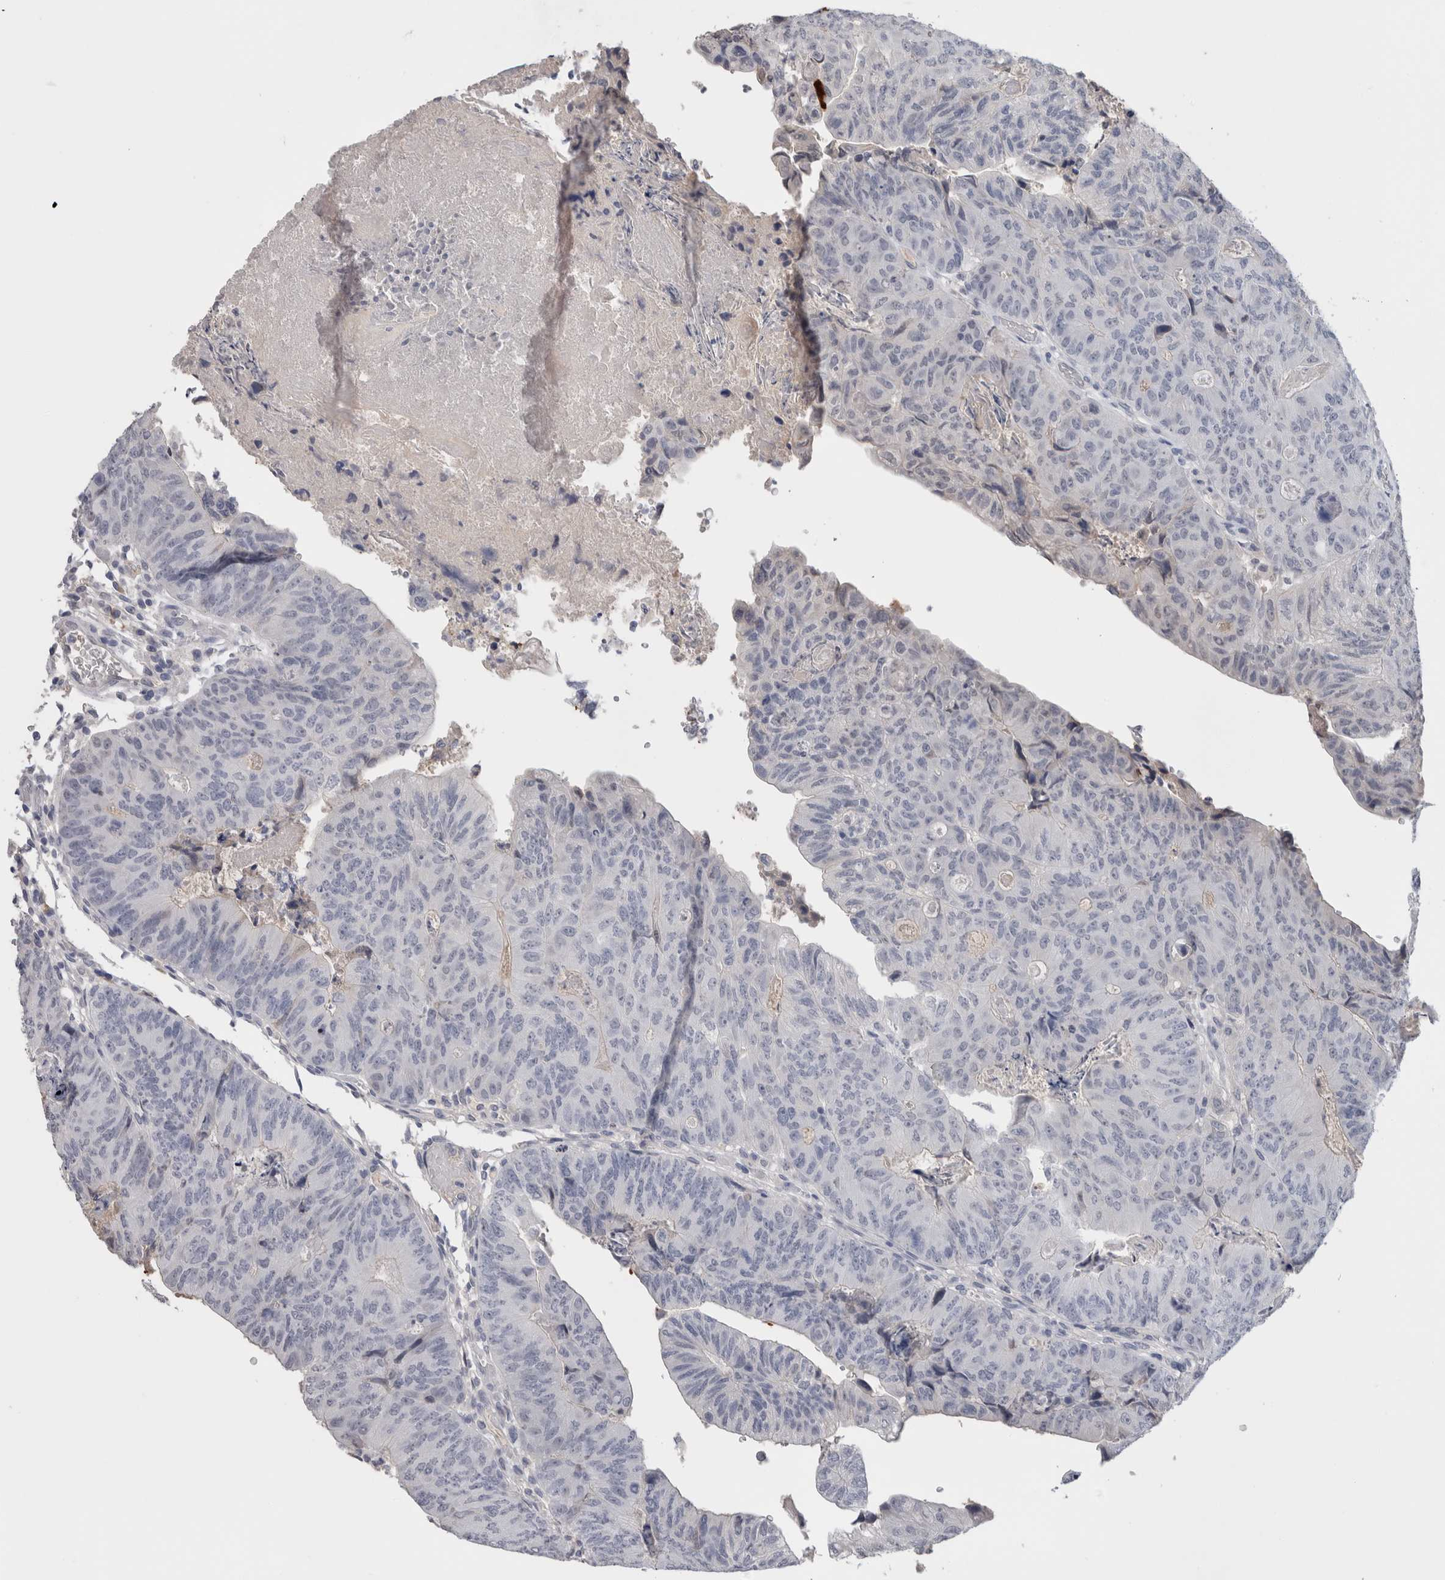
{"staining": {"intensity": "negative", "quantity": "none", "location": "none"}, "tissue": "colorectal cancer", "cell_type": "Tumor cells", "image_type": "cancer", "snomed": [{"axis": "morphology", "description": "Adenocarcinoma, NOS"}, {"axis": "topography", "description": "Colon"}], "caption": "Immunohistochemistry of human colorectal cancer demonstrates no positivity in tumor cells.", "gene": "FABP4", "patient": {"sex": "female", "age": 67}}